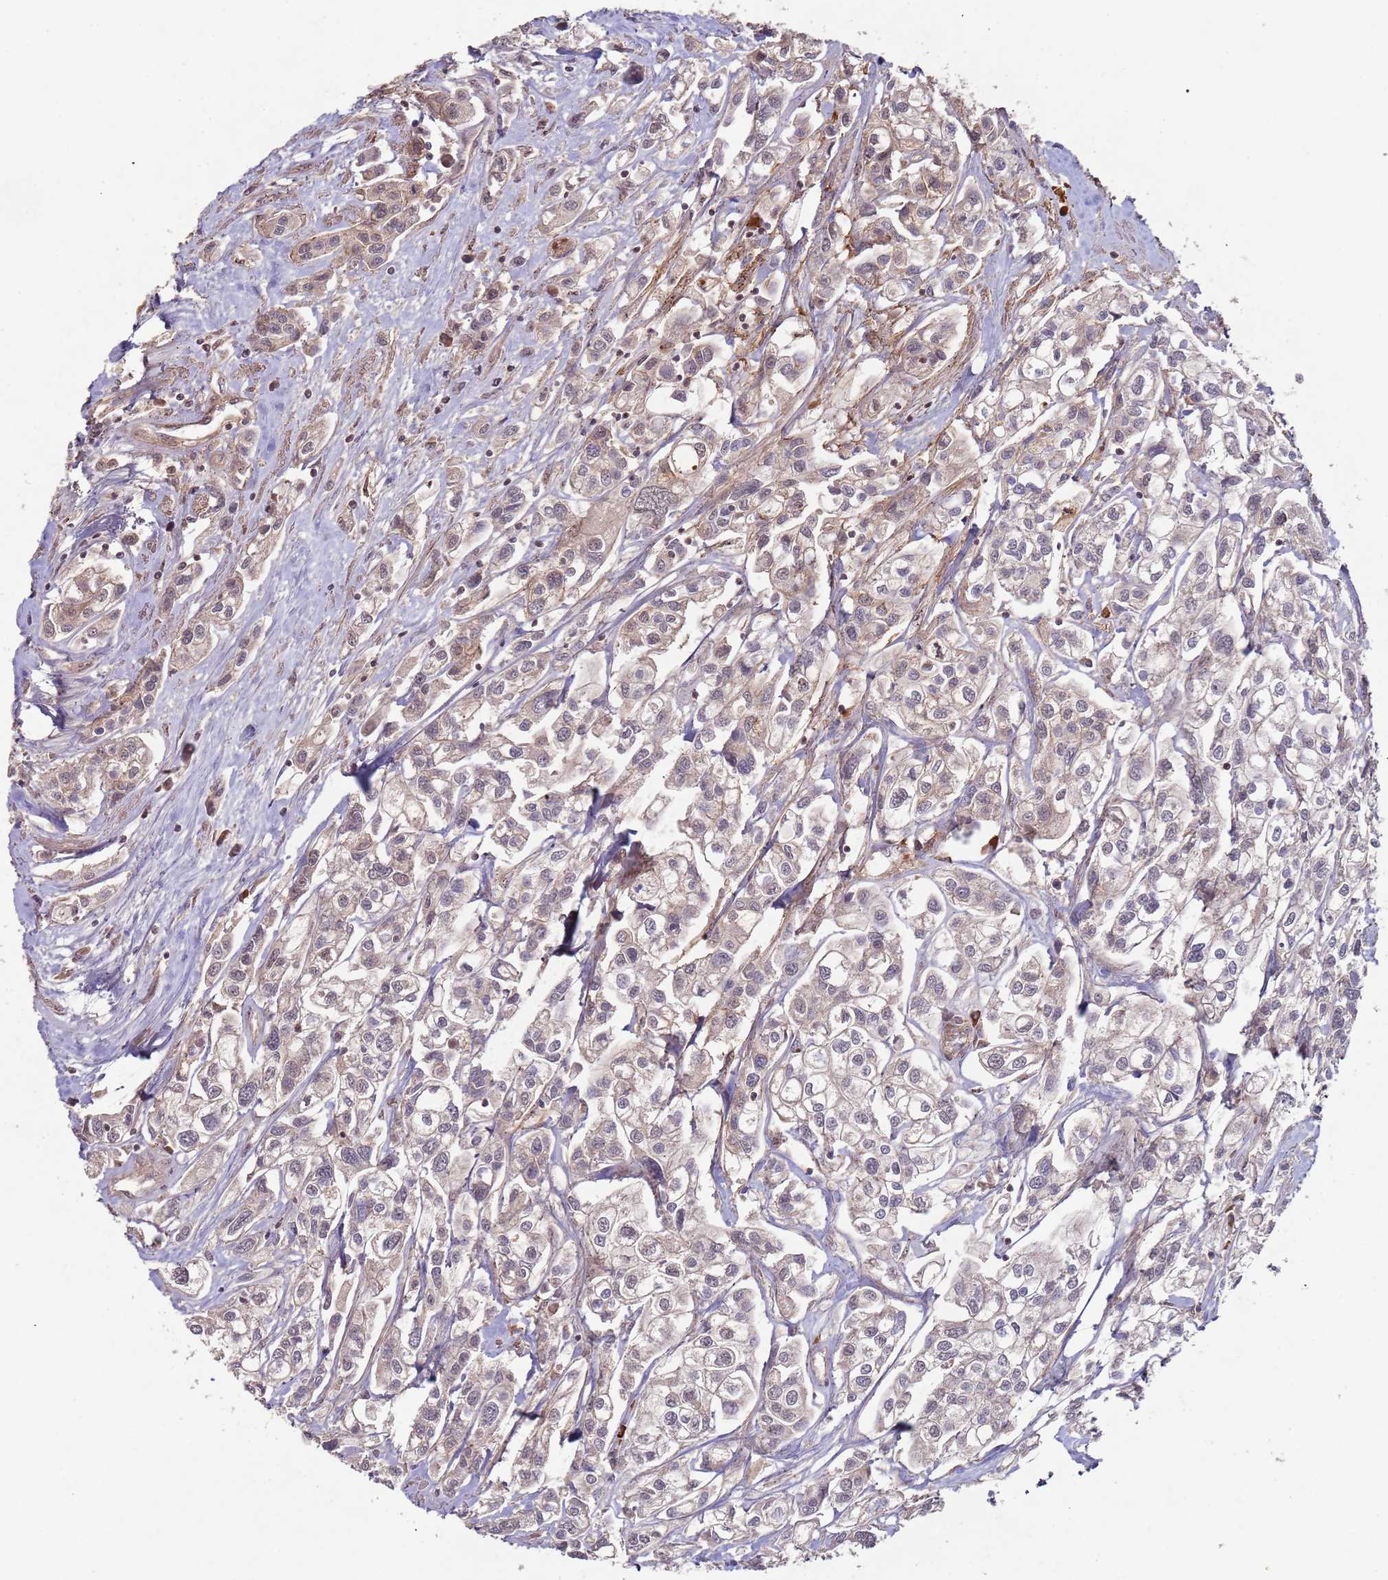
{"staining": {"intensity": "weak", "quantity": "<25%", "location": "cytoplasmic/membranous"}, "tissue": "urothelial cancer", "cell_type": "Tumor cells", "image_type": "cancer", "snomed": [{"axis": "morphology", "description": "Urothelial carcinoma, High grade"}, {"axis": "topography", "description": "Urinary bladder"}], "caption": "This is an immunohistochemistry micrograph of human high-grade urothelial carcinoma. There is no expression in tumor cells.", "gene": "KANSL1L", "patient": {"sex": "male", "age": 67}}